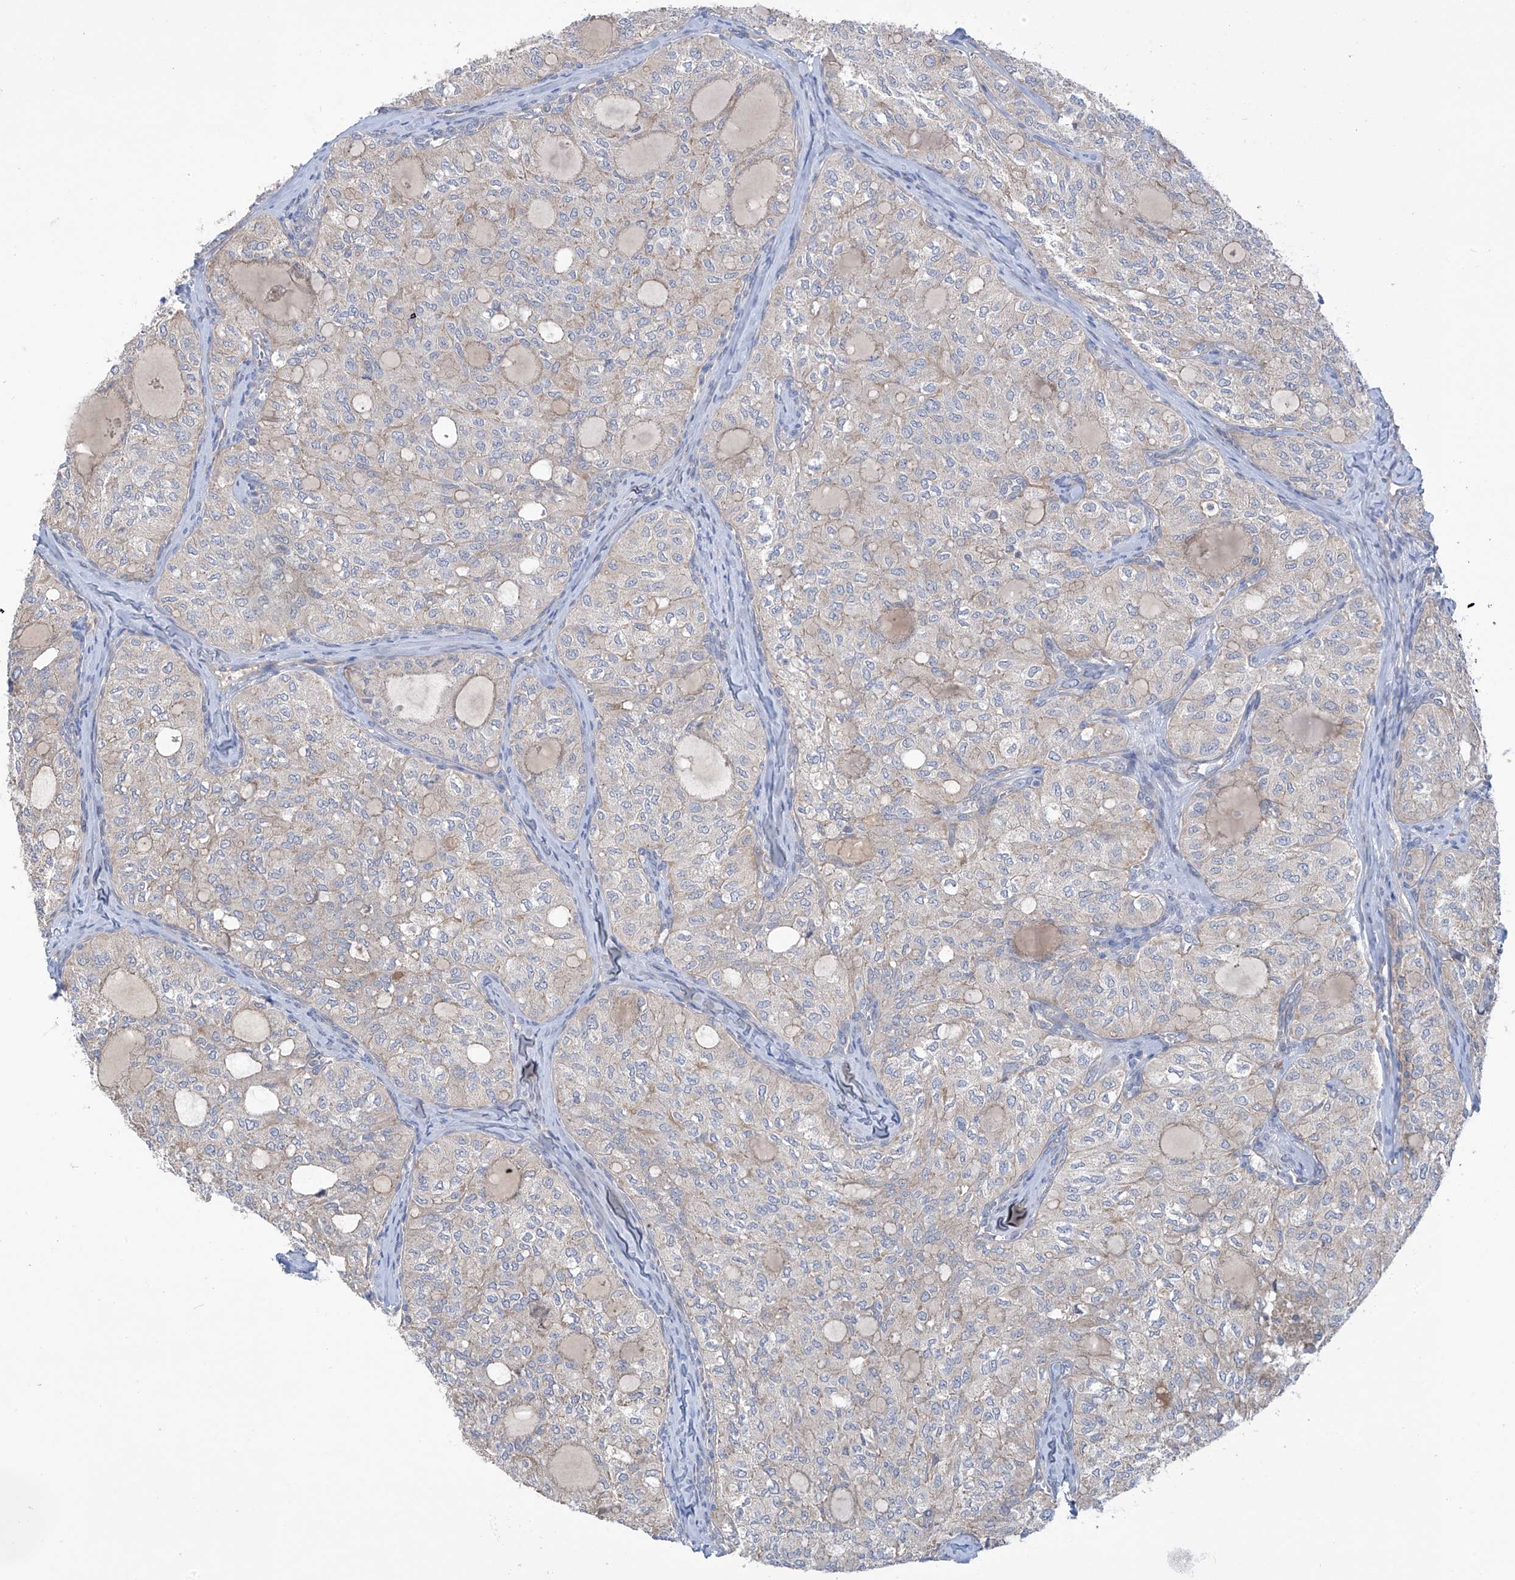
{"staining": {"intensity": "negative", "quantity": "none", "location": "none"}, "tissue": "thyroid cancer", "cell_type": "Tumor cells", "image_type": "cancer", "snomed": [{"axis": "morphology", "description": "Follicular adenoma carcinoma, NOS"}, {"axis": "topography", "description": "Thyroid gland"}], "caption": "Histopathology image shows no protein expression in tumor cells of follicular adenoma carcinoma (thyroid) tissue.", "gene": "SCGB1D2", "patient": {"sex": "male", "age": 75}}